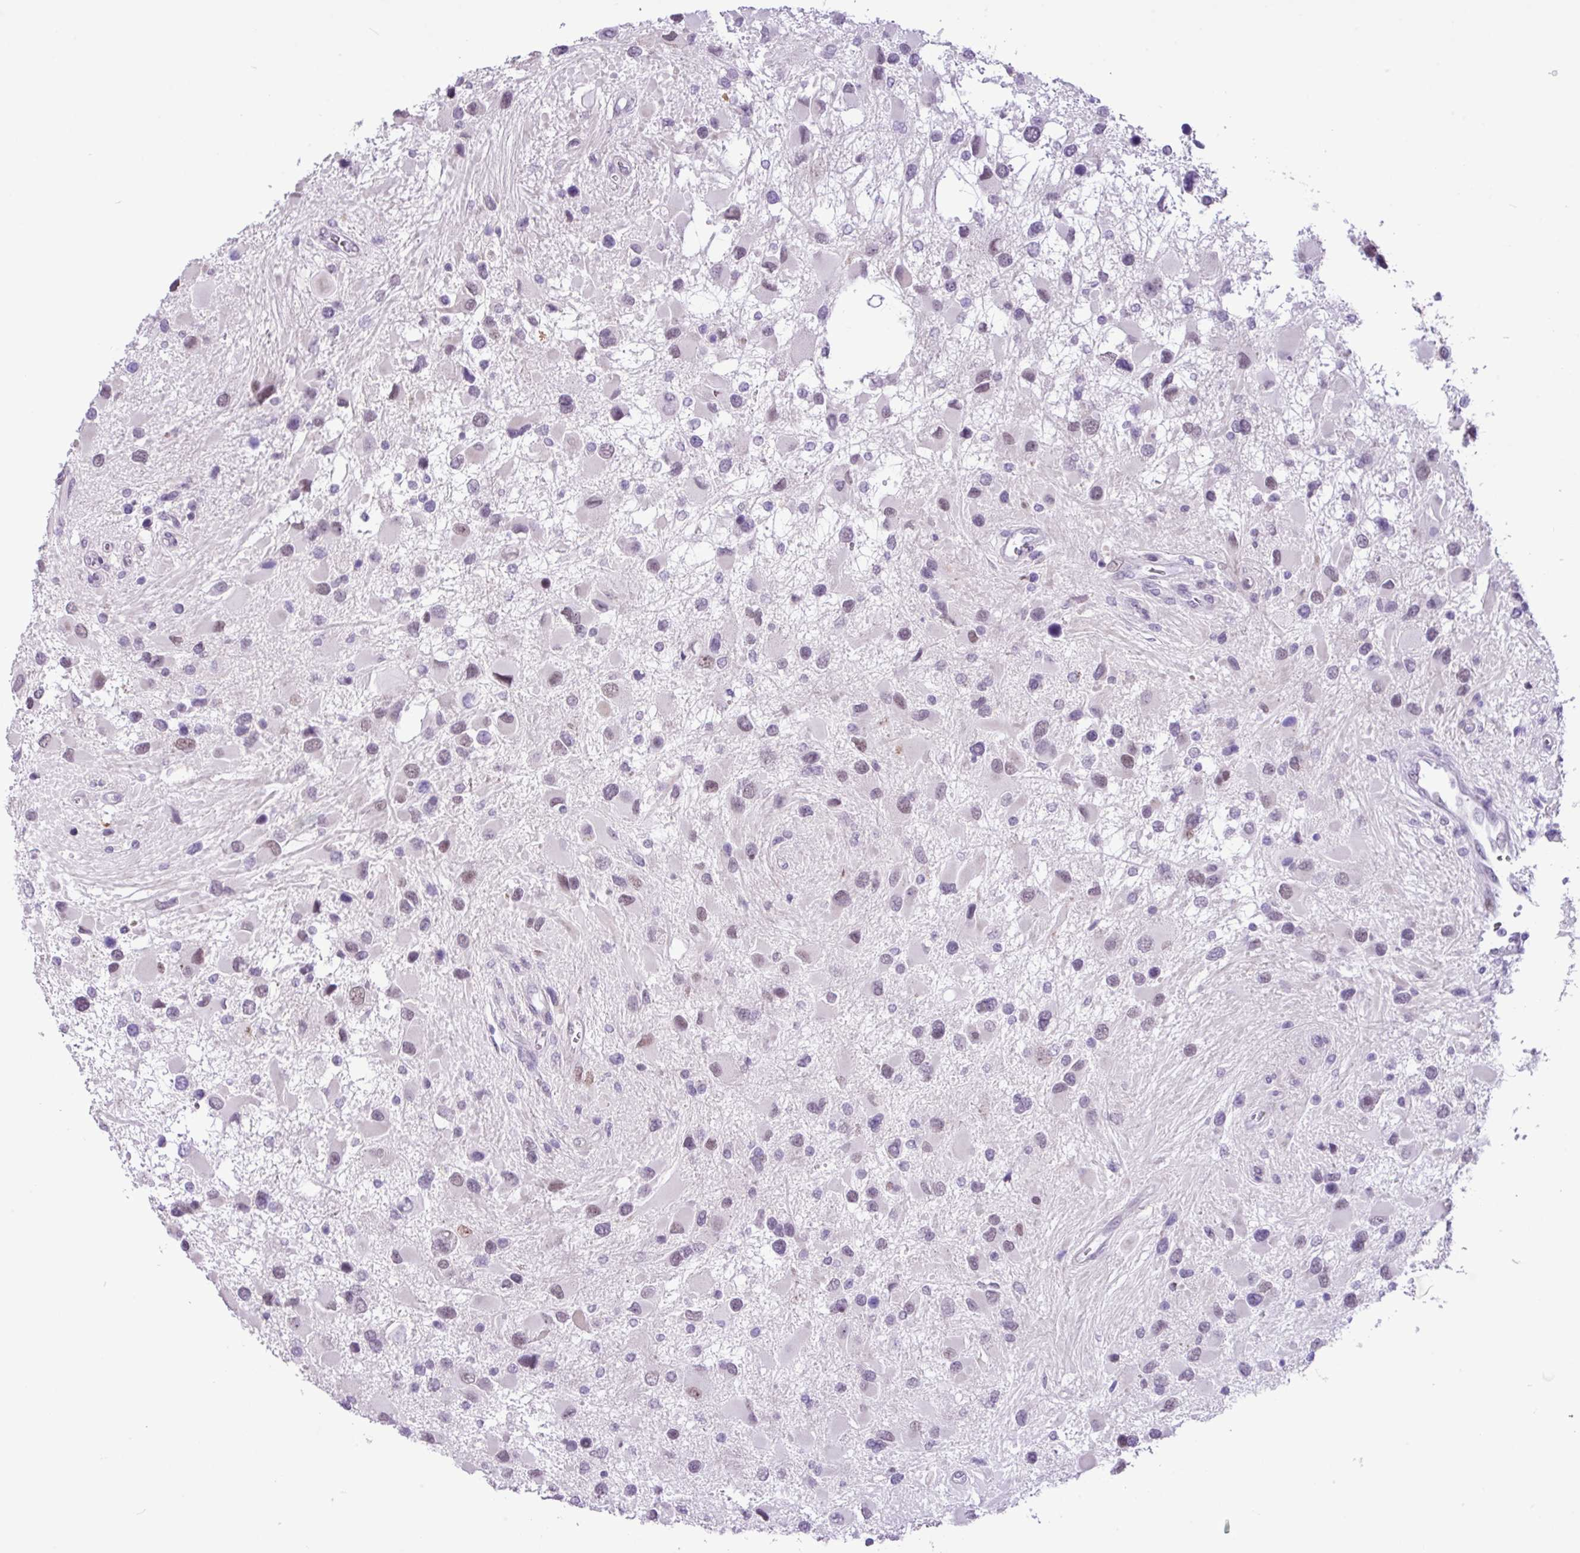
{"staining": {"intensity": "weak", "quantity": "25%-75%", "location": "nuclear"}, "tissue": "glioma", "cell_type": "Tumor cells", "image_type": "cancer", "snomed": [{"axis": "morphology", "description": "Glioma, malignant, High grade"}, {"axis": "topography", "description": "Brain"}], "caption": "Weak nuclear expression for a protein is identified in approximately 25%-75% of tumor cells of malignant glioma (high-grade) using immunohistochemistry.", "gene": "YLPM1", "patient": {"sex": "male", "age": 53}}